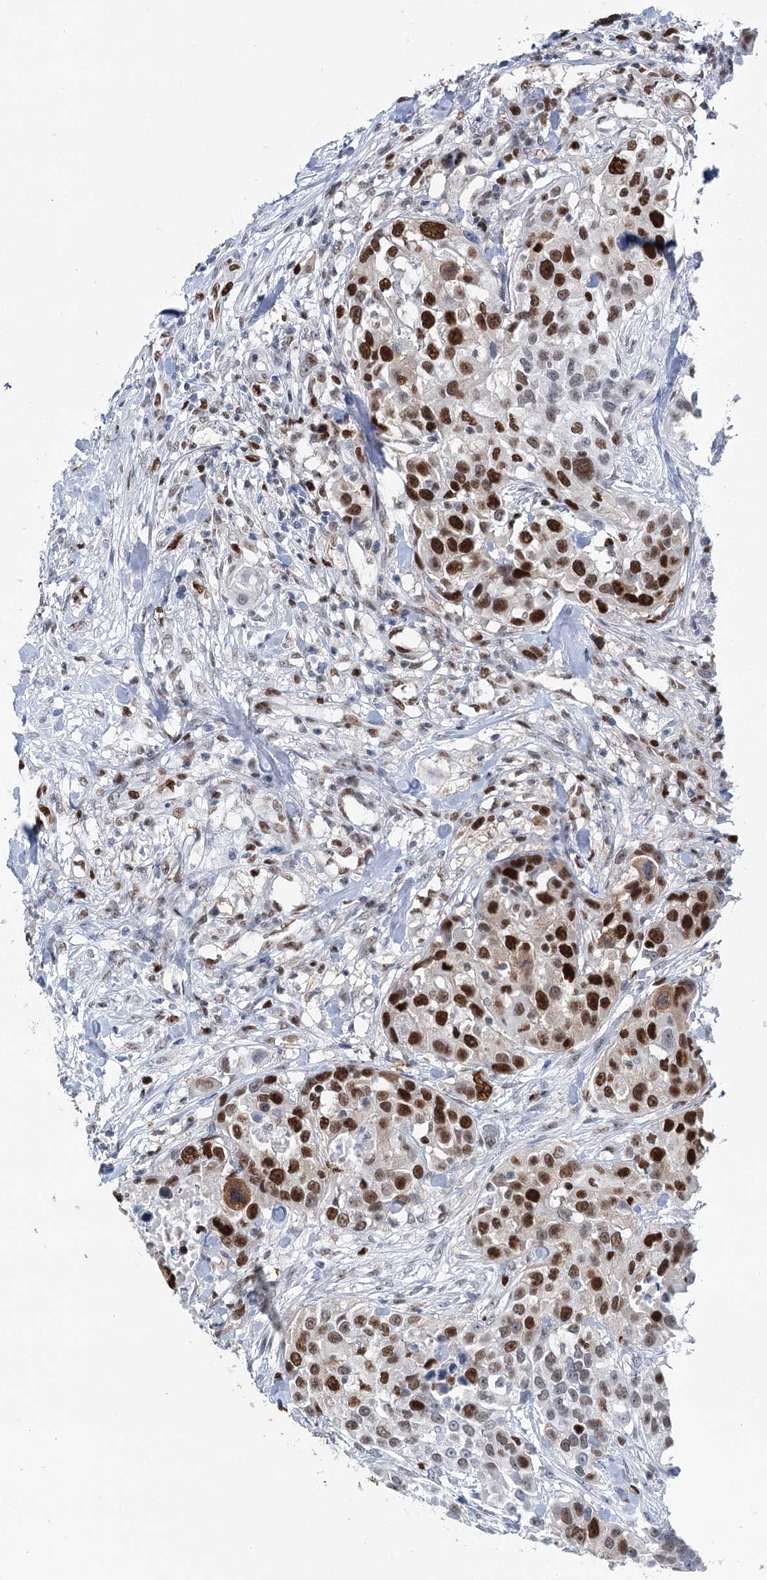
{"staining": {"intensity": "strong", "quantity": "25%-75%", "location": "nuclear"}, "tissue": "urothelial cancer", "cell_type": "Tumor cells", "image_type": "cancer", "snomed": [{"axis": "morphology", "description": "Urothelial carcinoma, High grade"}, {"axis": "topography", "description": "Urinary bladder"}], "caption": "Immunohistochemistry of high-grade urothelial carcinoma demonstrates high levels of strong nuclear staining in approximately 25%-75% of tumor cells.", "gene": "HAT1", "patient": {"sex": "female", "age": 80}}